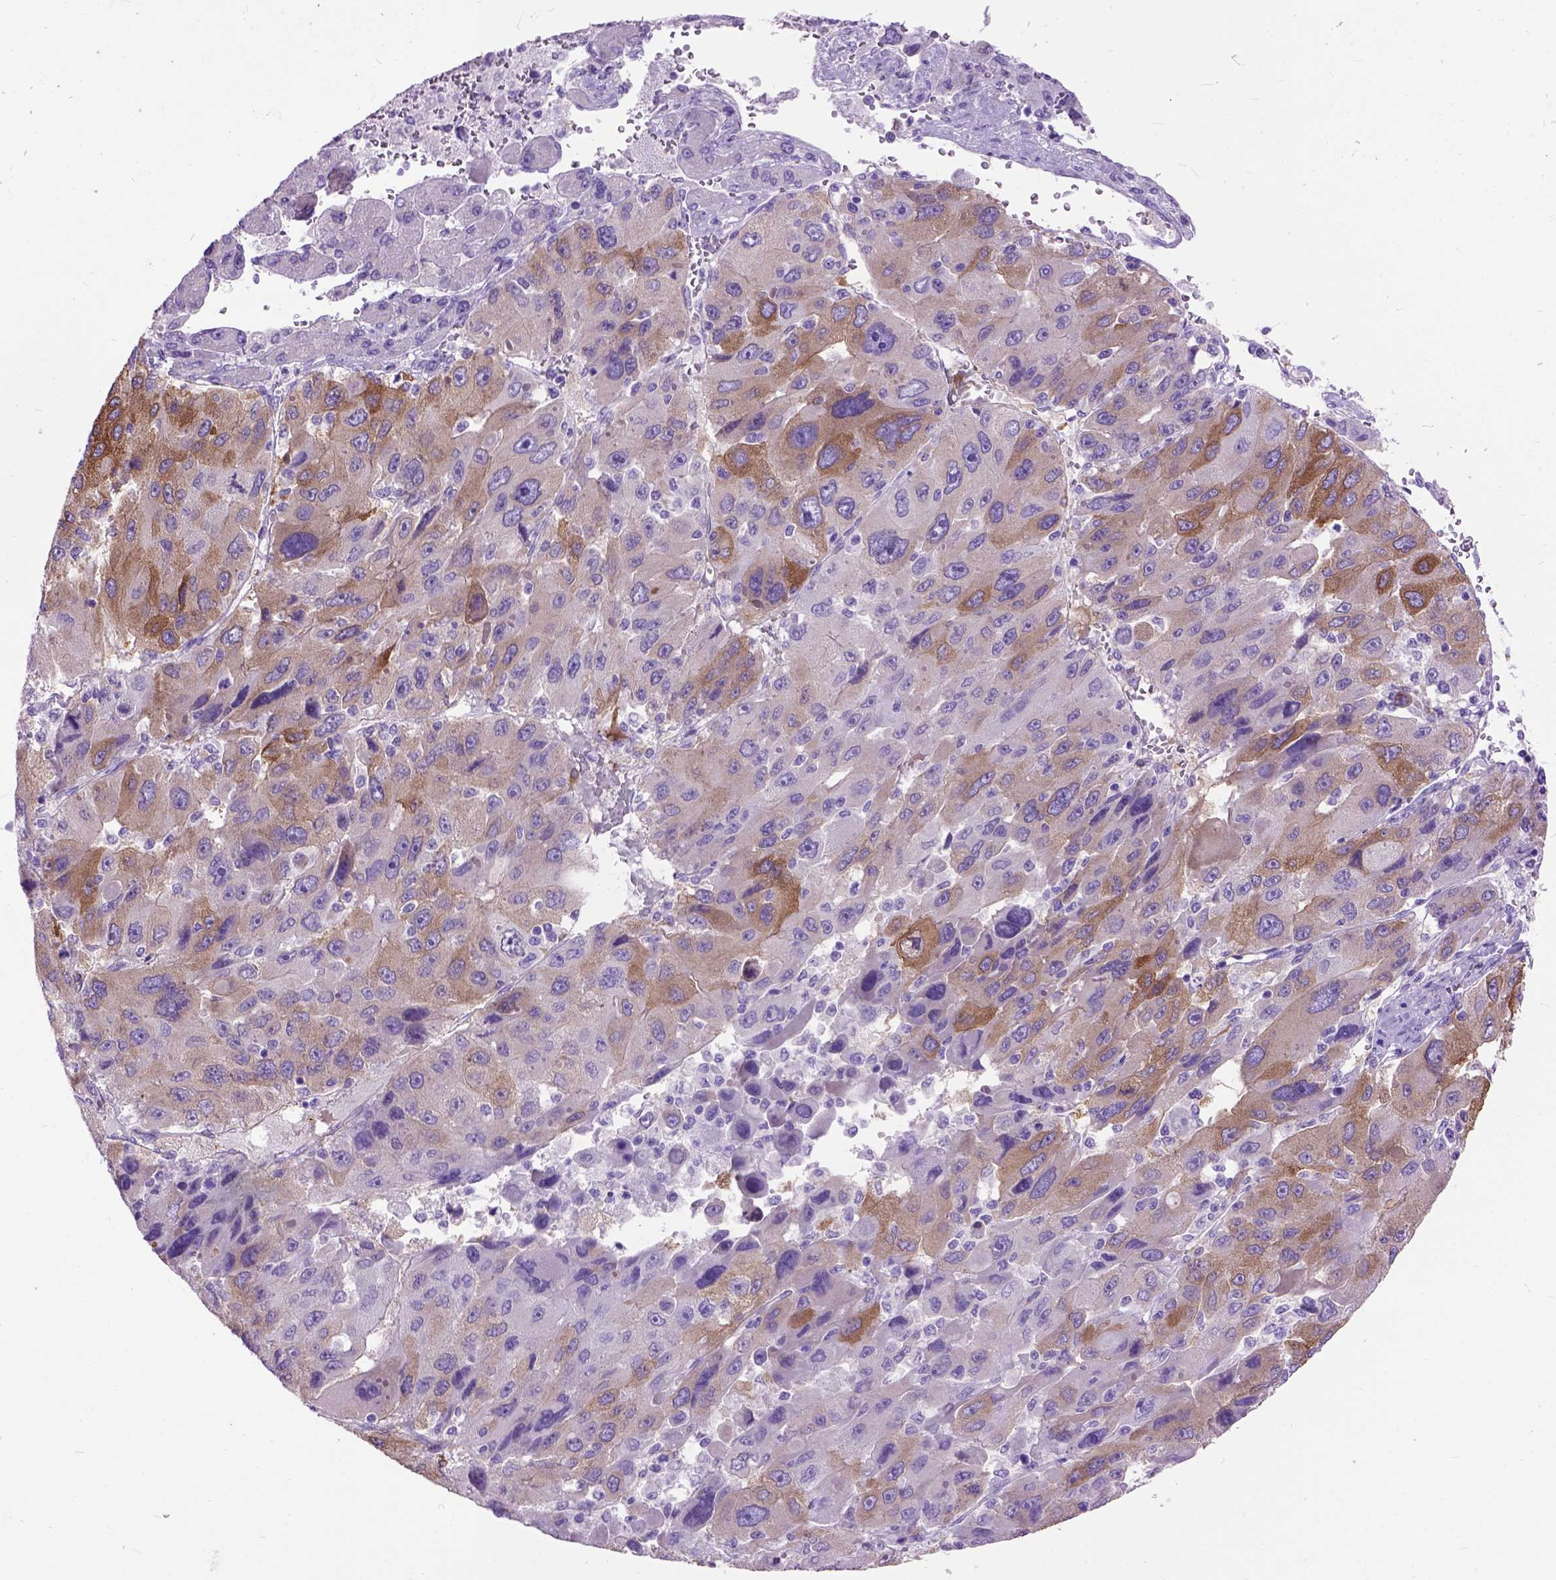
{"staining": {"intensity": "moderate", "quantity": "<25%", "location": "cytoplasmic/membranous"}, "tissue": "liver cancer", "cell_type": "Tumor cells", "image_type": "cancer", "snomed": [{"axis": "morphology", "description": "Carcinoma, Hepatocellular, NOS"}, {"axis": "topography", "description": "Liver"}], "caption": "Protein positivity by IHC shows moderate cytoplasmic/membranous positivity in about <25% of tumor cells in hepatocellular carcinoma (liver).", "gene": "MAPT", "patient": {"sex": "female", "age": 41}}